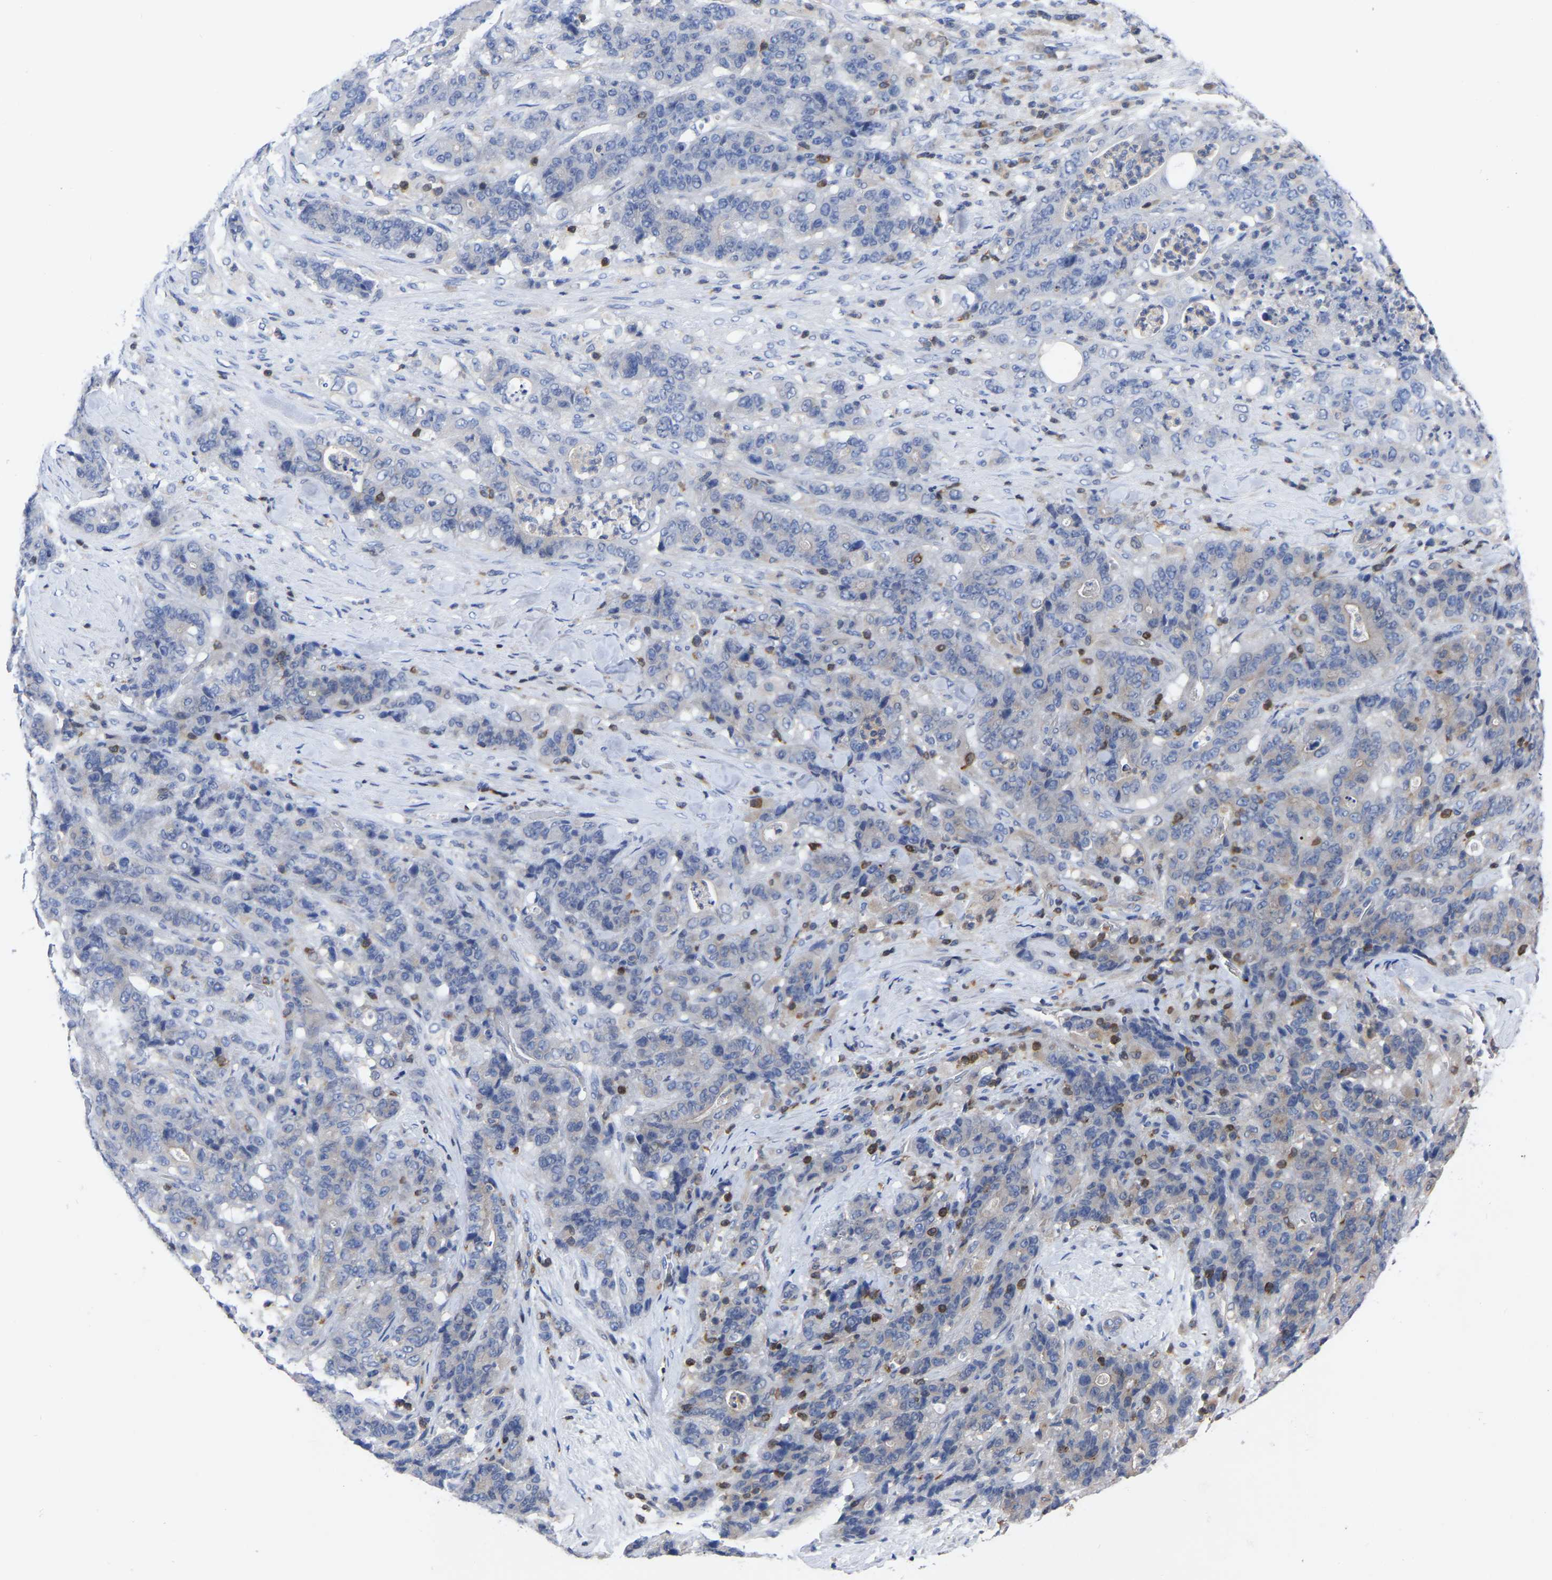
{"staining": {"intensity": "negative", "quantity": "none", "location": "none"}, "tissue": "stomach cancer", "cell_type": "Tumor cells", "image_type": "cancer", "snomed": [{"axis": "morphology", "description": "Adenocarcinoma, NOS"}, {"axis": "topography", "description": "Stomach"}], "caption": "Adenocarcinoma (stomach) stained for a protein using immunohistochemistry demonstrates no staining tumor cells.", "gene": "PTPN7", "patient": {"sex": "female", "age": 73}}